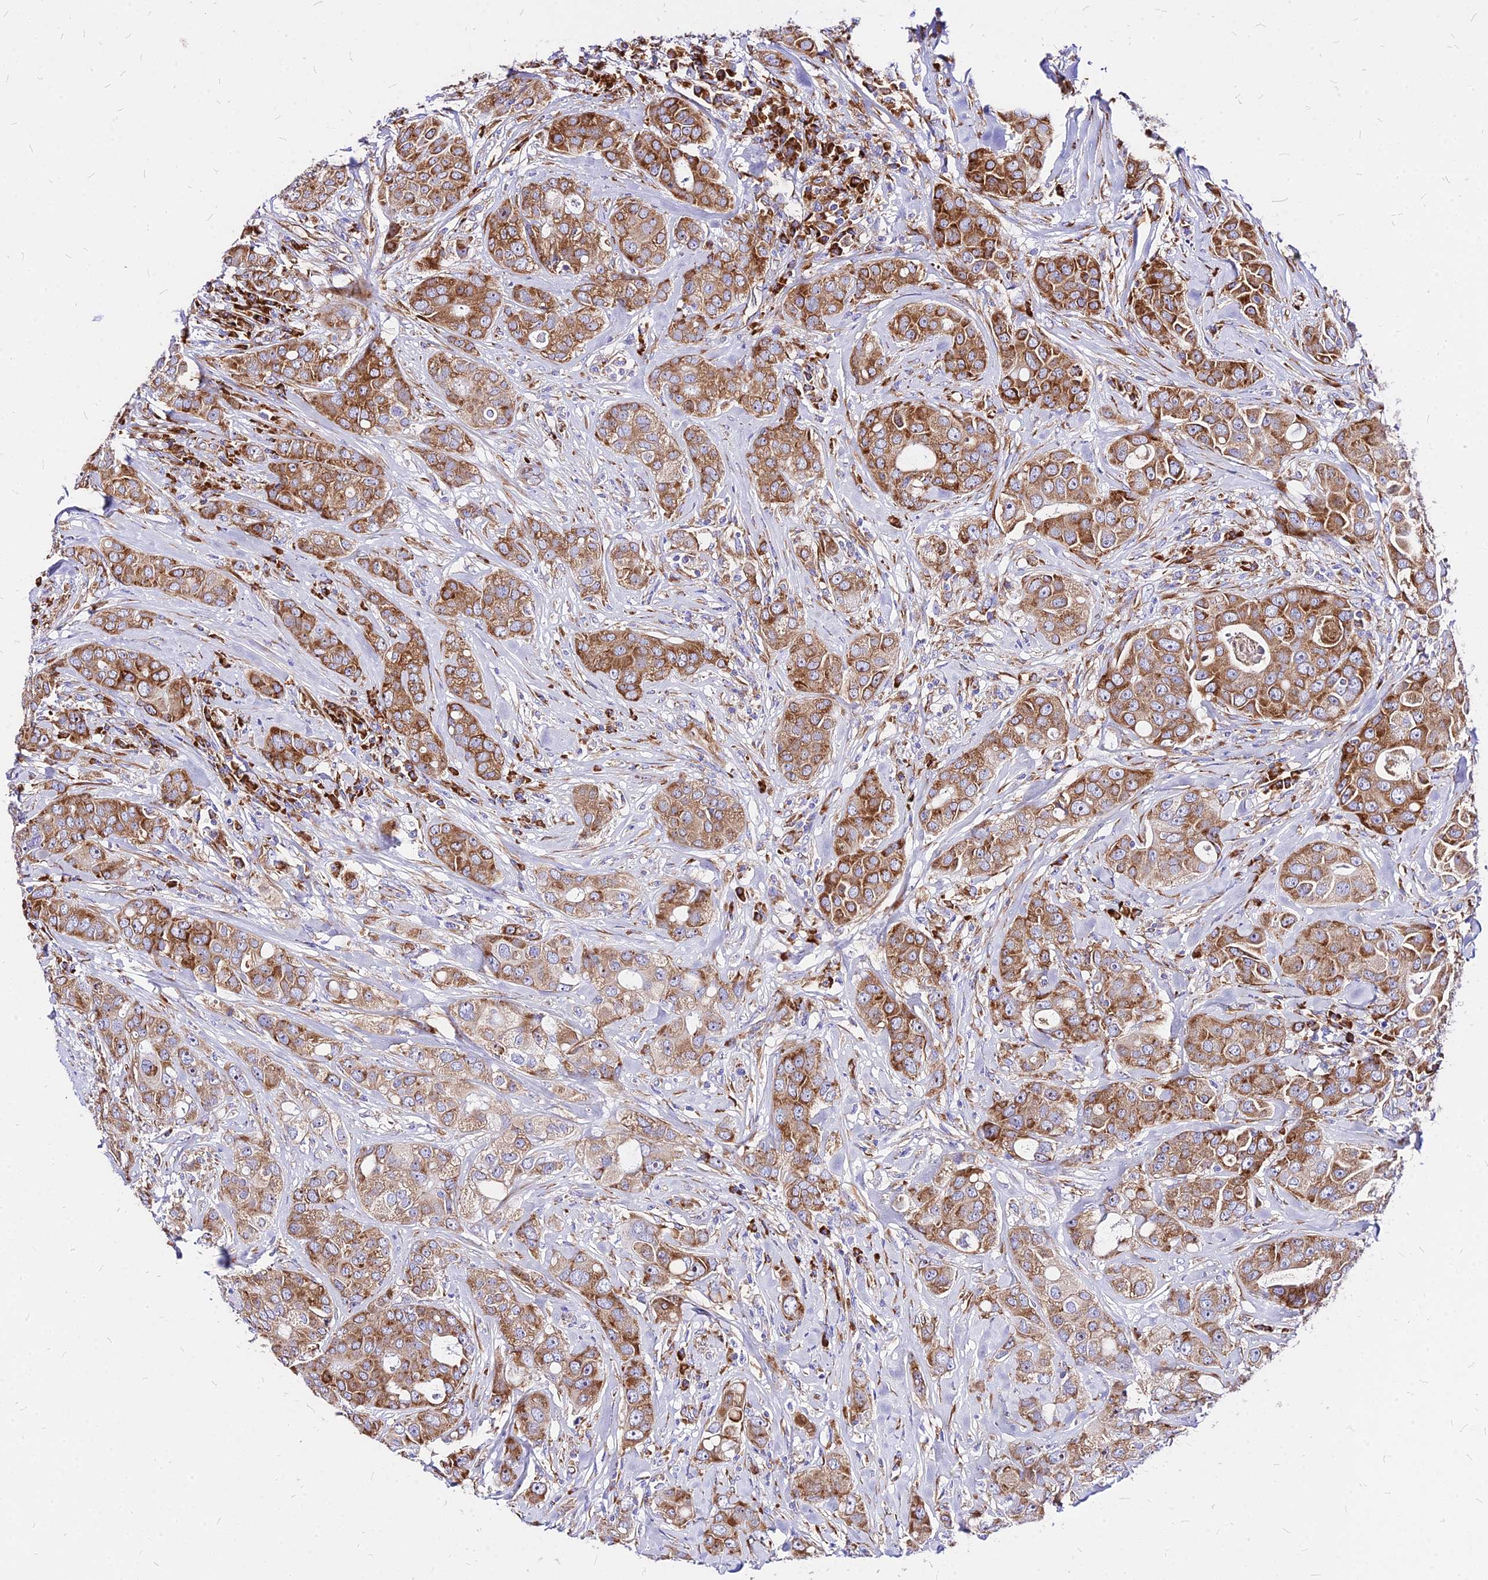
{"staining": {"intensity": "moderate", "quantity": ">75%", "location": "cytoplasmic/membranous"}, "tissue": "breast cancer", "cell_type": "Tumor cells", "image_type": "cancer", "snomed": [{"axis": "morphology", "description": "Duct carcinoma"}, {"axis": "topography", "description": "Breast"}], "caption": "High-magnification brightfield microscopy of breast cancer (intraductal carcinoma) stained with DAB (3,3'-diaminobenzidine) (brown) and counterstained with hematoxylin (blue). tumor cells exhibit moderate cytoplasmic/membranous expression is identified in about>75% of cells. (DAB IHC, brown staining for protein, blue staining for nuclei).", "gene": "RPL19", "patient": {"sex": "female", "age": 43}}